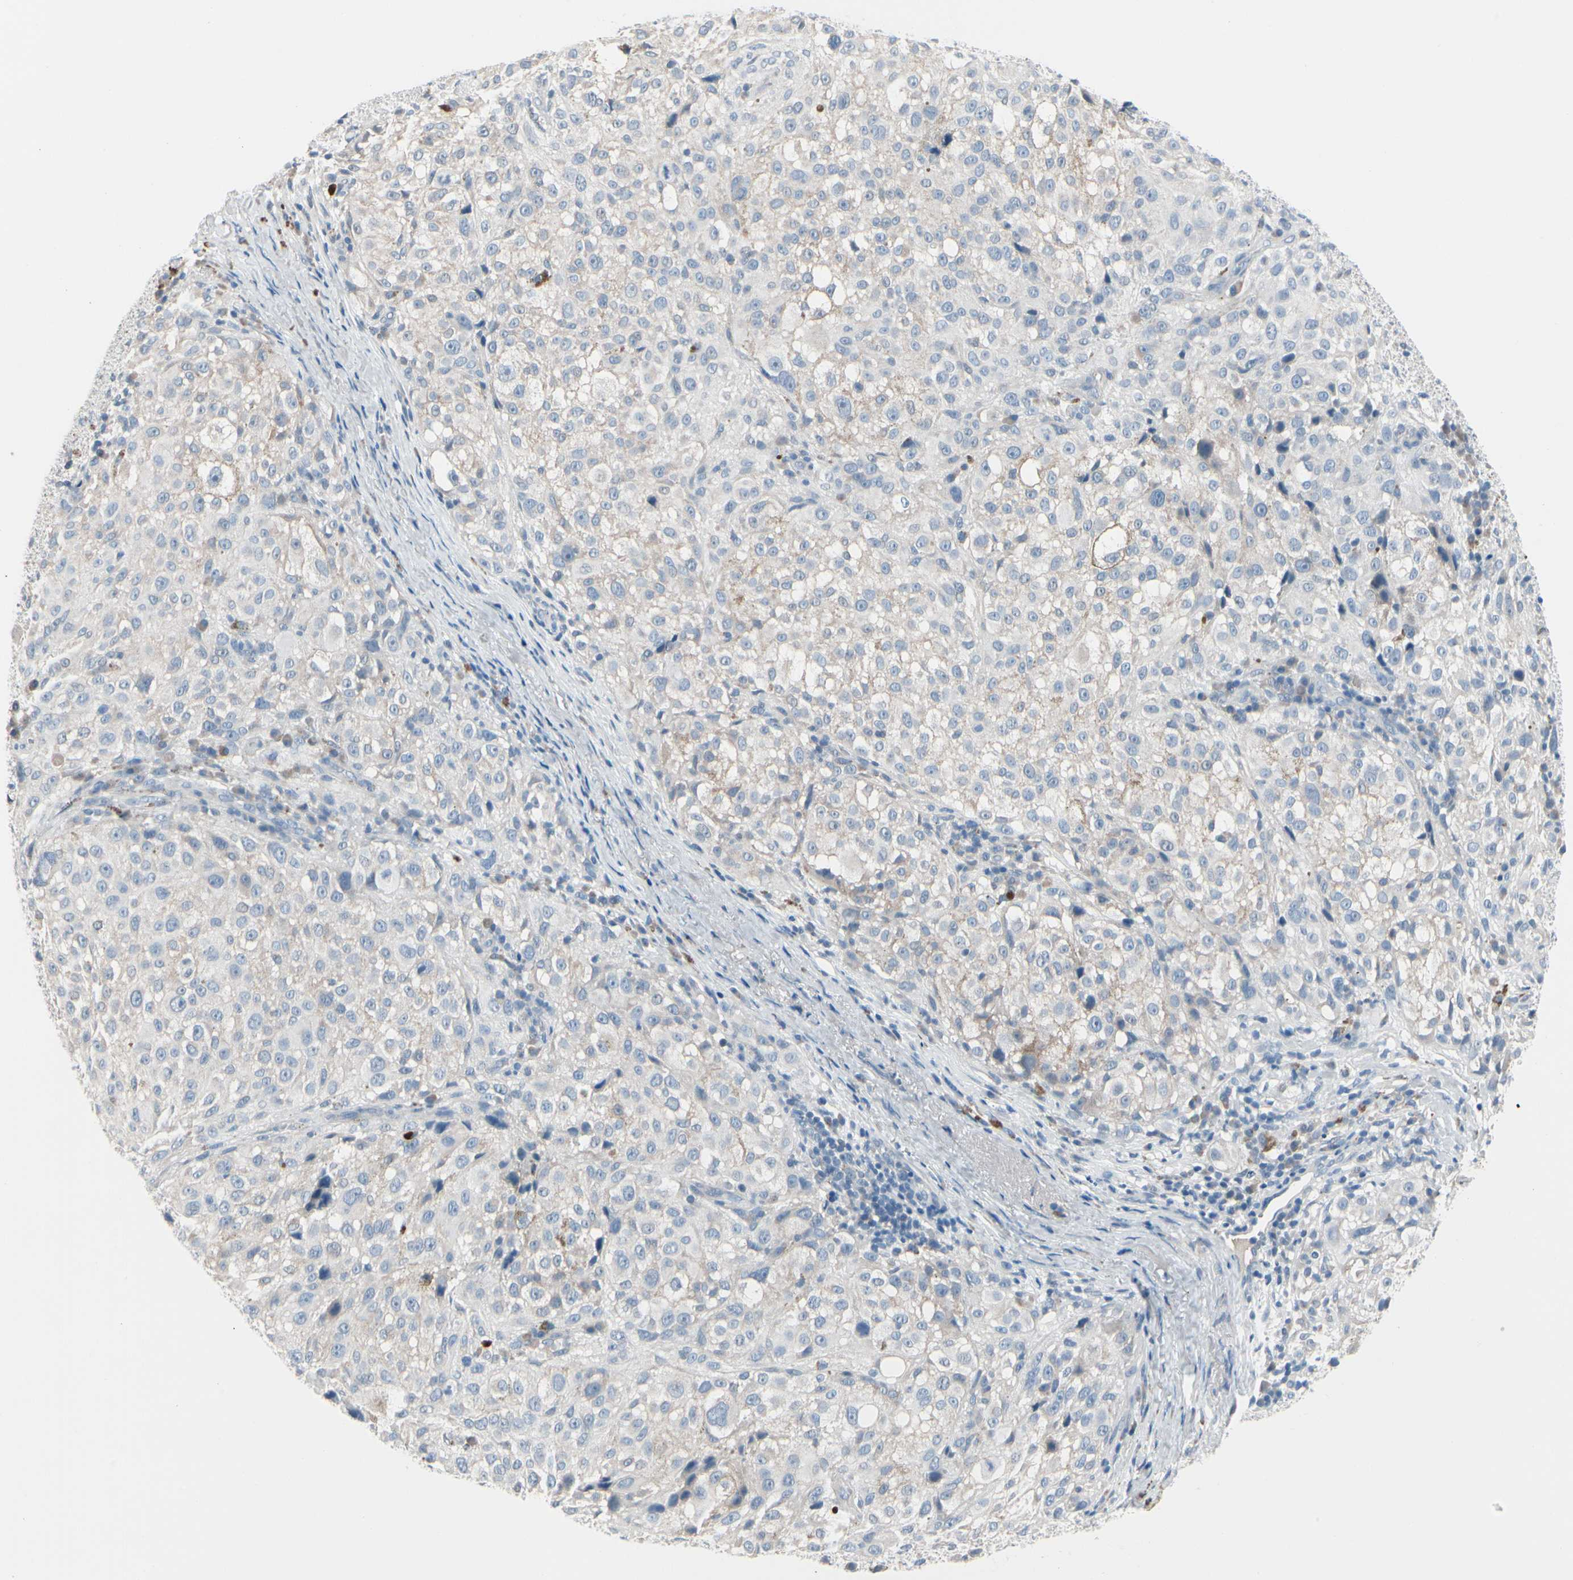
{"staining": {"intensity": "weak", "quantity": "<25%", "location": "cytoplasmic/membranous"}, "tissue": "melanoma", "cell_type": "Tumor cells", "image_type": "cancer", "snomed": [{"axis": "morphology", "description": "Necrosis, NOS"}, {"axis": "morphology", "description": "Malignant melanoma, NOS"}, {"axis": "topography", "description": "Skin"}], "caption": "Protein analysis of melanoma reveals no significant expression in tumor cells.", "gene": "PGR", "patient": {"sex": "female", "age": 87}}